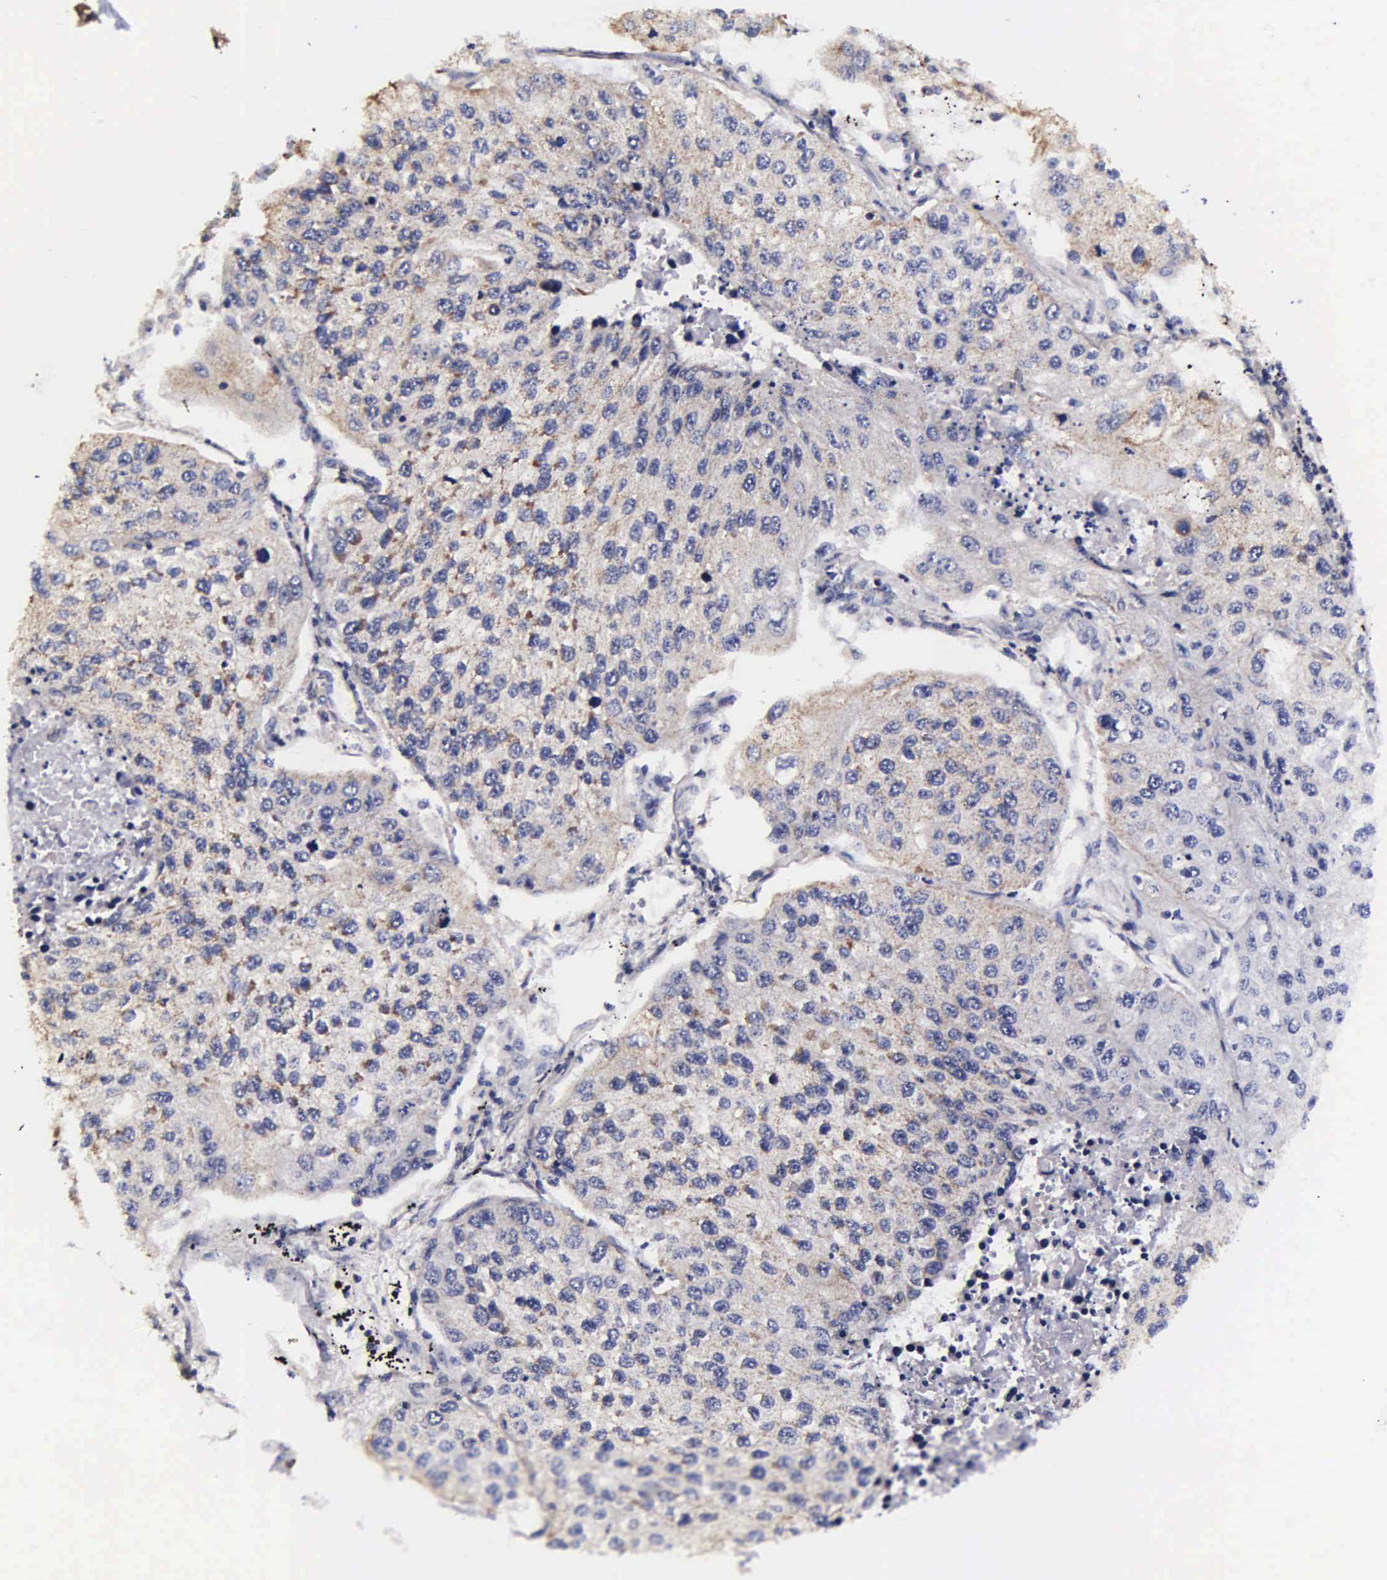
{"staining": {"intensity": "weak", "quantity": ">75%", "location": "cytoplasmic/membranous"}, "tissue": "lung cancer", "cell_type": "Tumor cells", "image_type": "cancer", "snomed": [{"axis": "morphology", "description": "Squamous cell carcinoma, NOS"}, {"axis": "topography", "description": "Lung"}], "caption": "Immunohistochemical staining of squamous cell carcinoma (lung) reveals low levels of weak cytoplasmic/membranous staining in about >75% of tumor cells.", "gene": "PSMA3", "patient": {"sex": "male", "age": 75}}